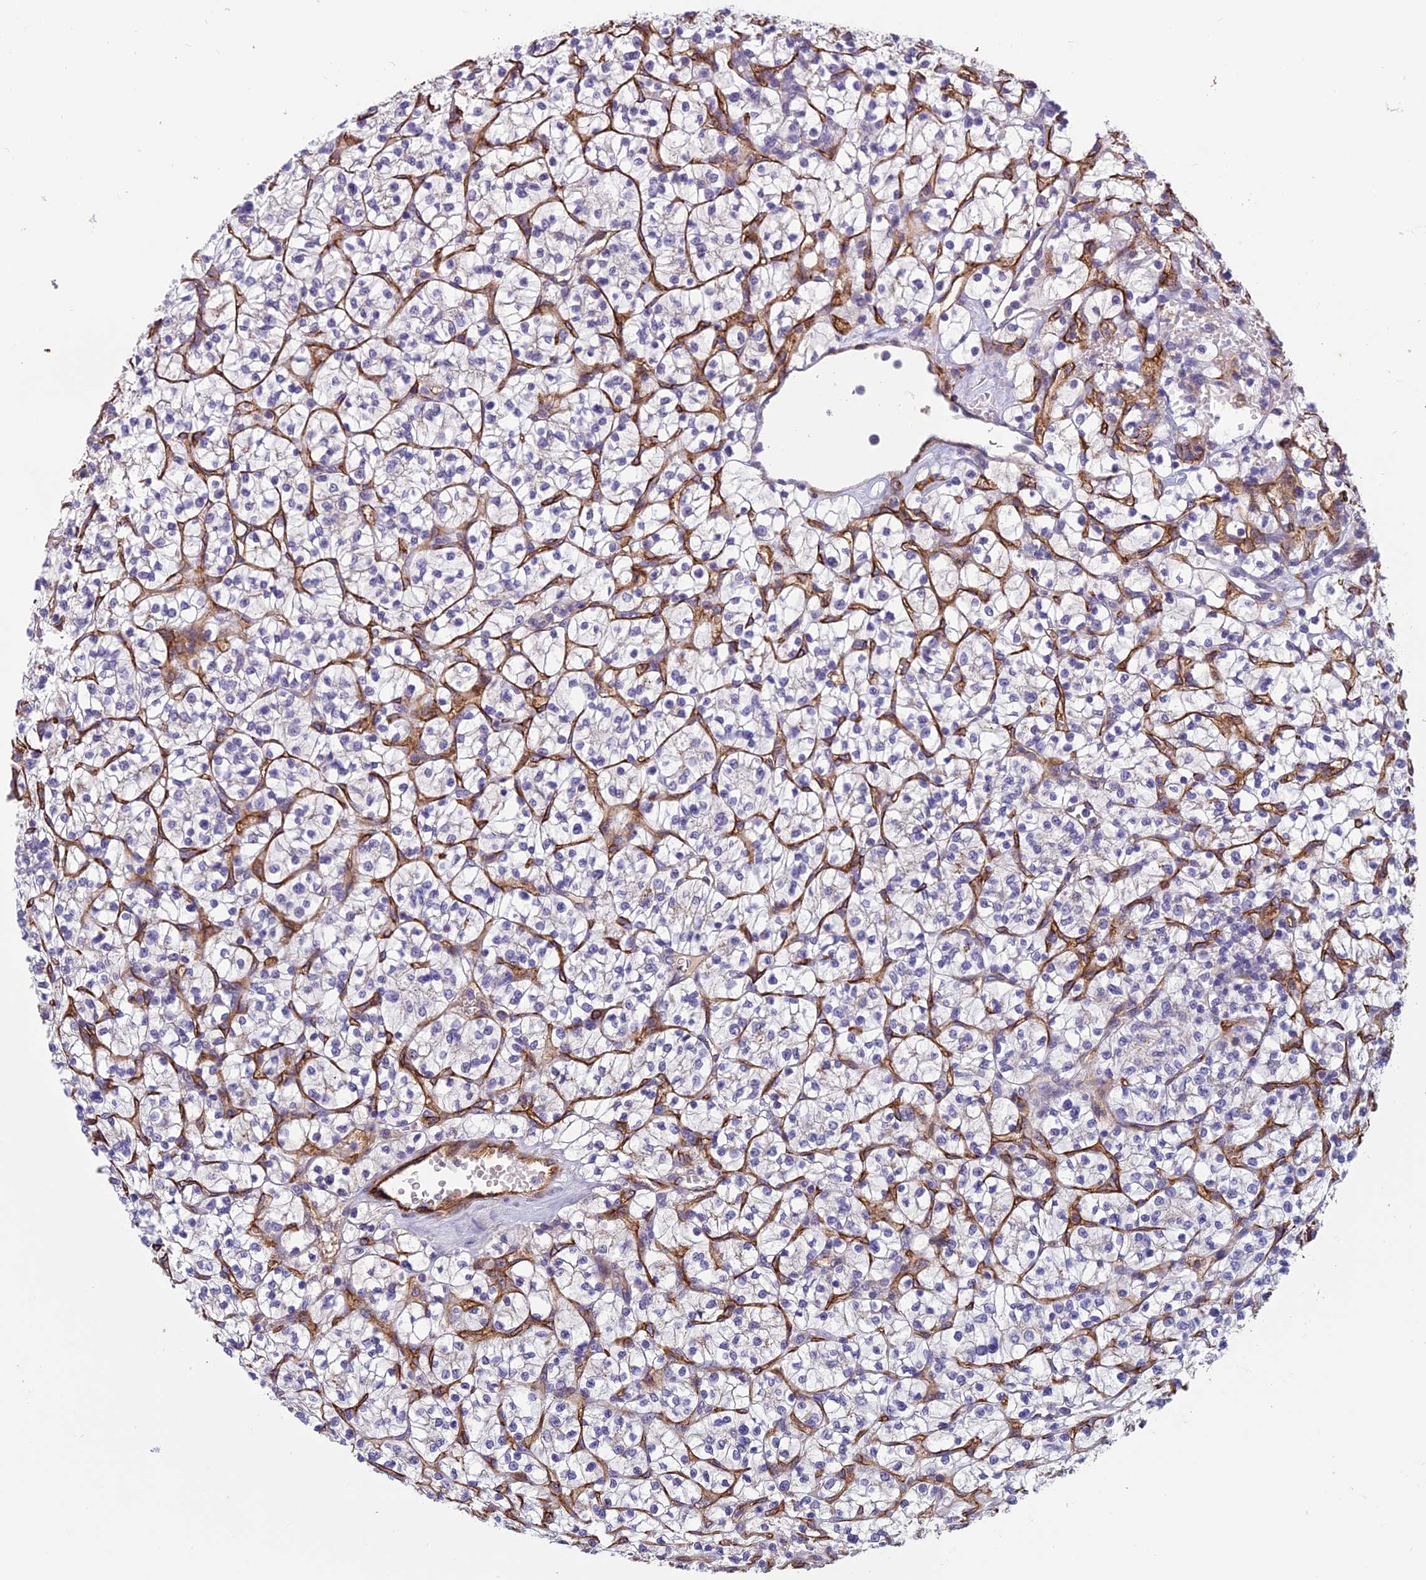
{"staining": {"intensity": "negative", "quantity": "none", "location": "none"}, "tissue": "renal cancer", "cell_type": "Tumor cells", "image_type": "cancer", "snomed": [{"axis": "morphology", "description": "Adenocarcinoma, NOS"}, {"axis": "topography", "description": "Kidney"}], "caption": "This is an immunohistochemistry photomicrograph of renal cancer. There is no staining in tumor cells.", "gene": "TSPAN15", "patient": {"sex": "female", "age": 64}}